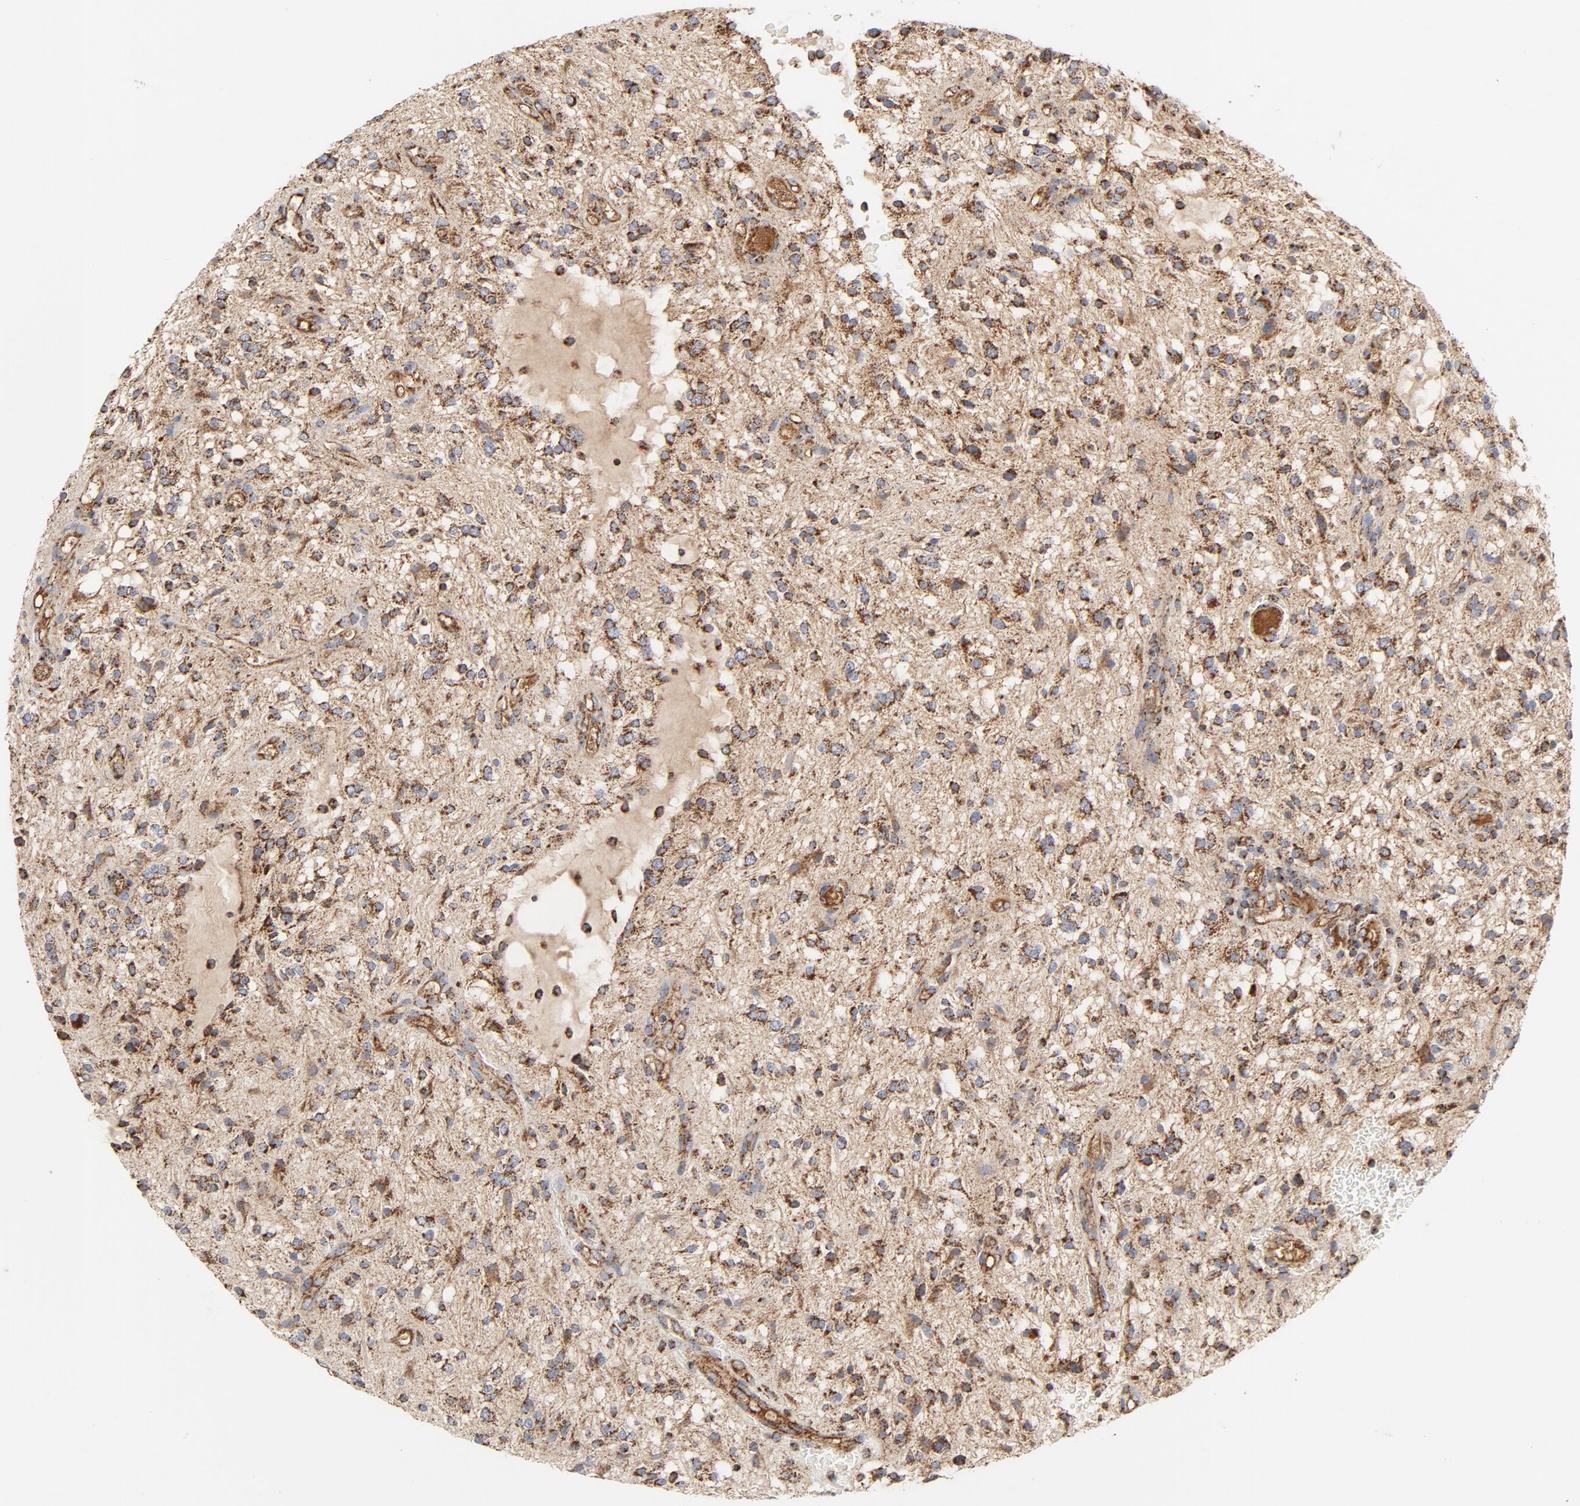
{"staining": {"intensity": "strong", "quantity": ">75%", "location": "cytoplasmic/membranous"}, "tissue": "glioma", "cell_type": "Tumor cells", "image_type": "cancer", "snomed": [{"axis": "morphology", "description": "Glioma, malignant, NOS"}, {"axis": "topography", "description": "Cerebellum"}], "caption": "Glioma (malignant) stained for a protein (brown) reveals strong cytoplasmic/membranous positive staining in about >75% of tumor cells.", "gene": "PCNX4", "patient": {"sex": "female", "age": 10}}